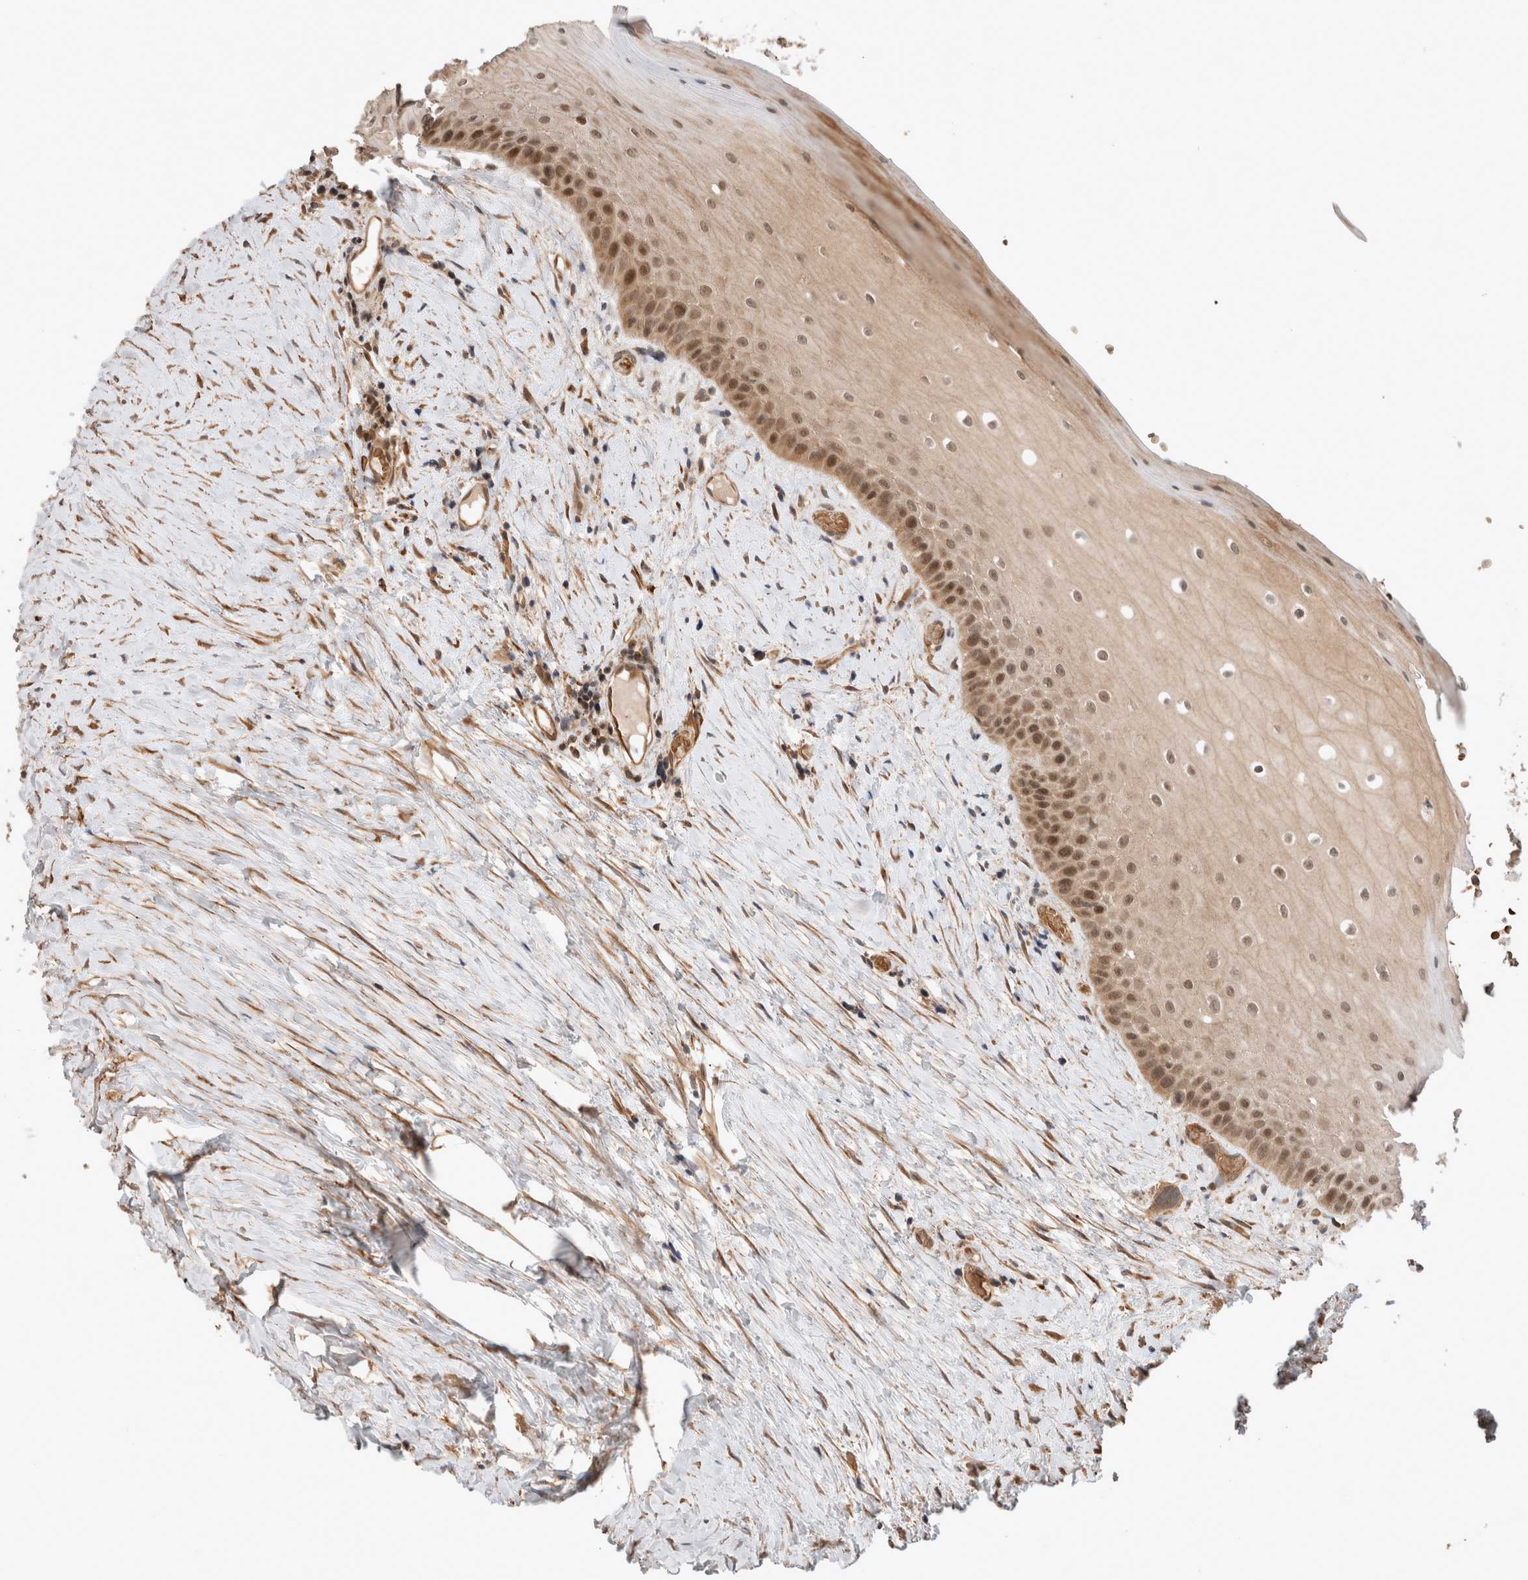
{"staining": {"intensity": "moderate", "quantity": ">75%", "location": "cytoplasmic/membranous,nuclear"}, "tissue": "oral mucosa", "cell_type": "Squamous epithelial cells", "image_type": "normal", "snomed": [{"axis": "morphology", "description": "Normal tissue, NOS"}, {"axis": "topography", "description": "Skeletal muscle"}, {"axis": "topography", "description": "Oral tissue"}, {"axis": "topography", "description": "Peripheral nerve tissue"}], "caption": "A medium amount of moderate cytoplasmic/membranous,nuclear expression is seen in approximately >75% of squamous epithelial cells in benign oral mucosa. (Brightfield microscopy of DAB IHC at high magnification).", "gene": "ZNF649", "patient": {"sex": "female", "age": 84}}